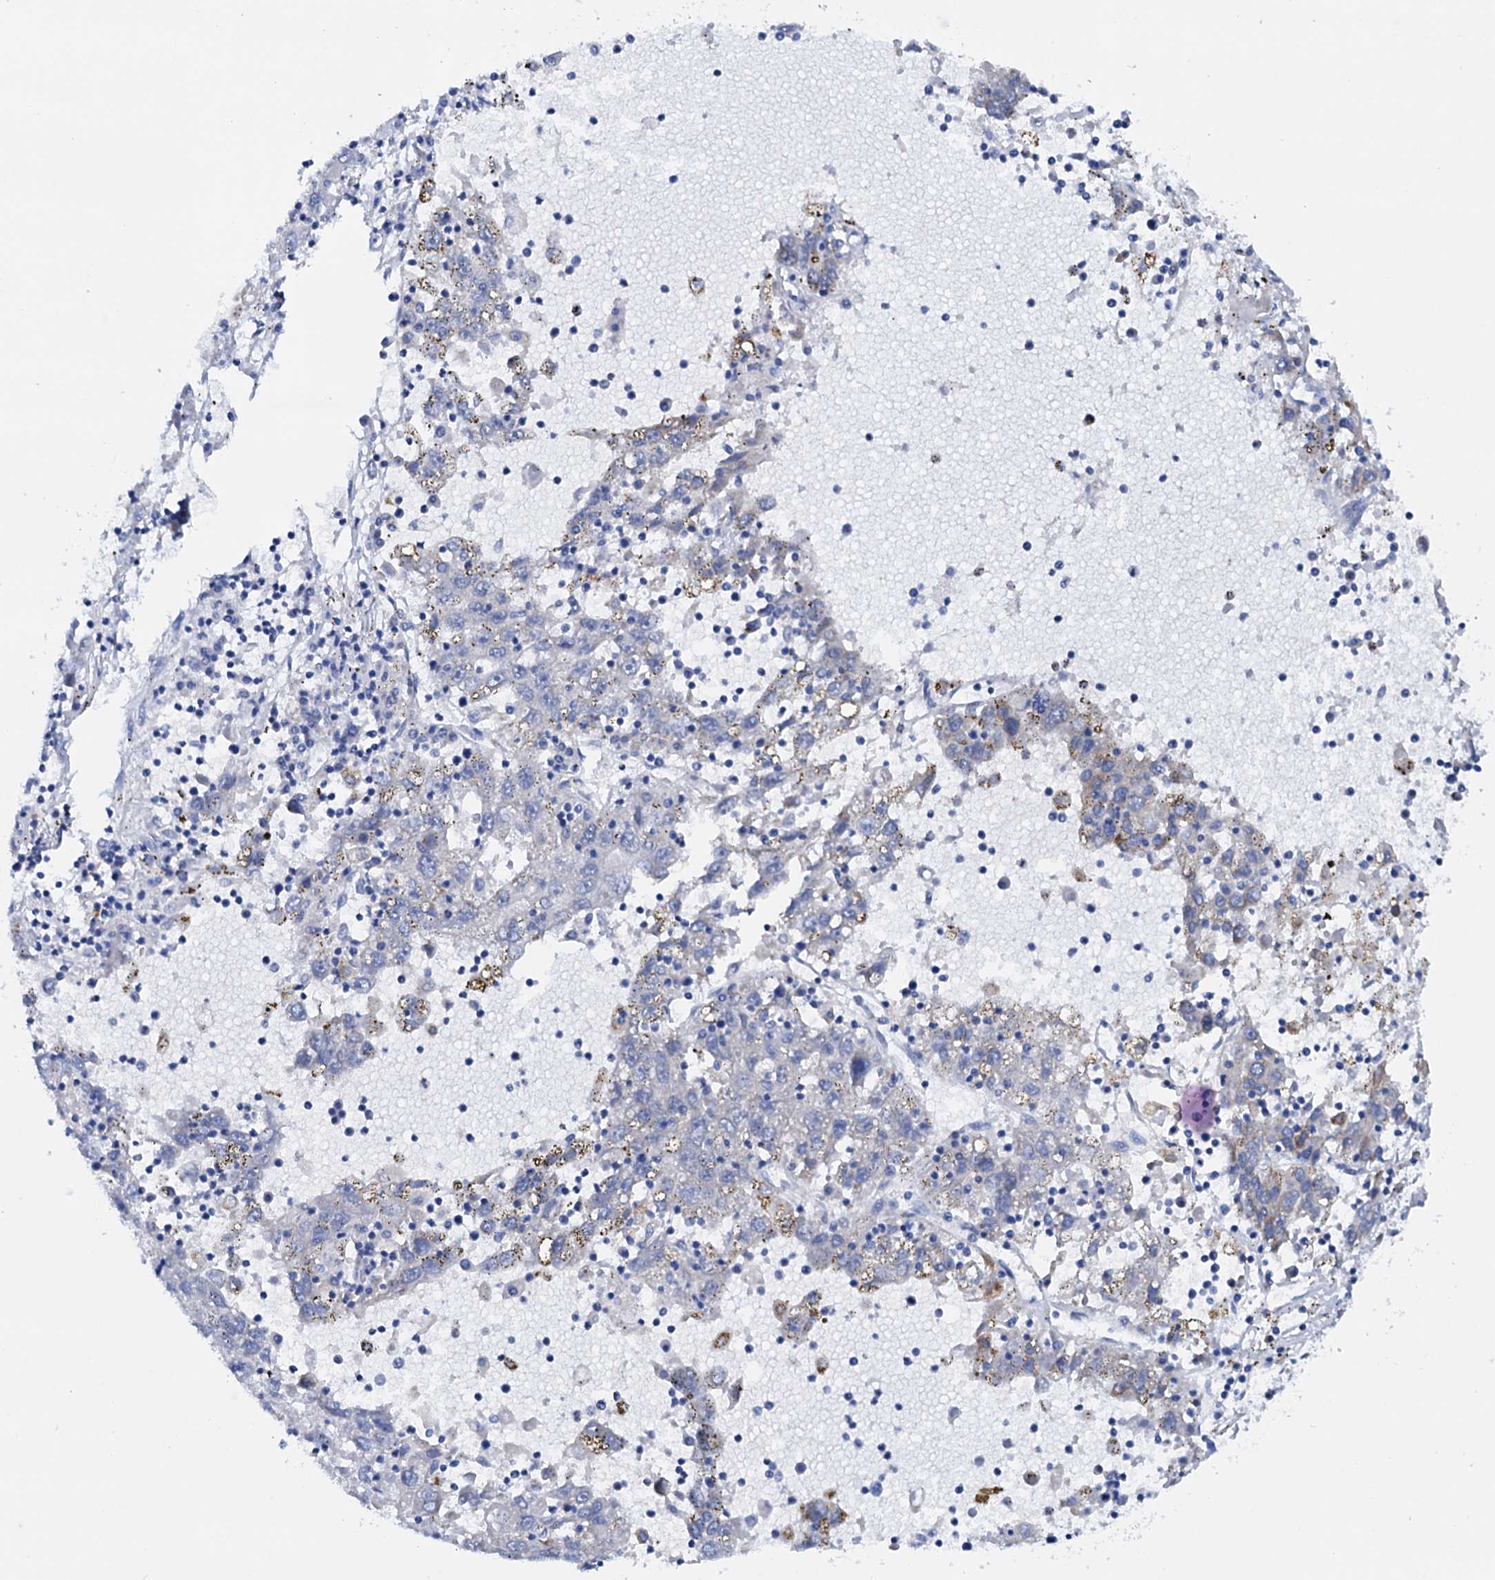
{"staining": {"intensity": "negative", "quantity": "none", "location": "none"}, "tissue": "liver cancer", "cell_type": "Tumor cells", "image_type": "cancer", "snomed": [{"axis": "morphology", "description": "Carcinoma, Hepatocellular, NOS"}, {"axis": "topography", "description": "Liver"}], "caption": "Immunohistochemistry image of human liver hepatocellular carcinoma stained for a protein (brown), which shows no expression in tumor cells.", "gene": "RASSF9", "patient": {"sex": "male", "age": 49}}